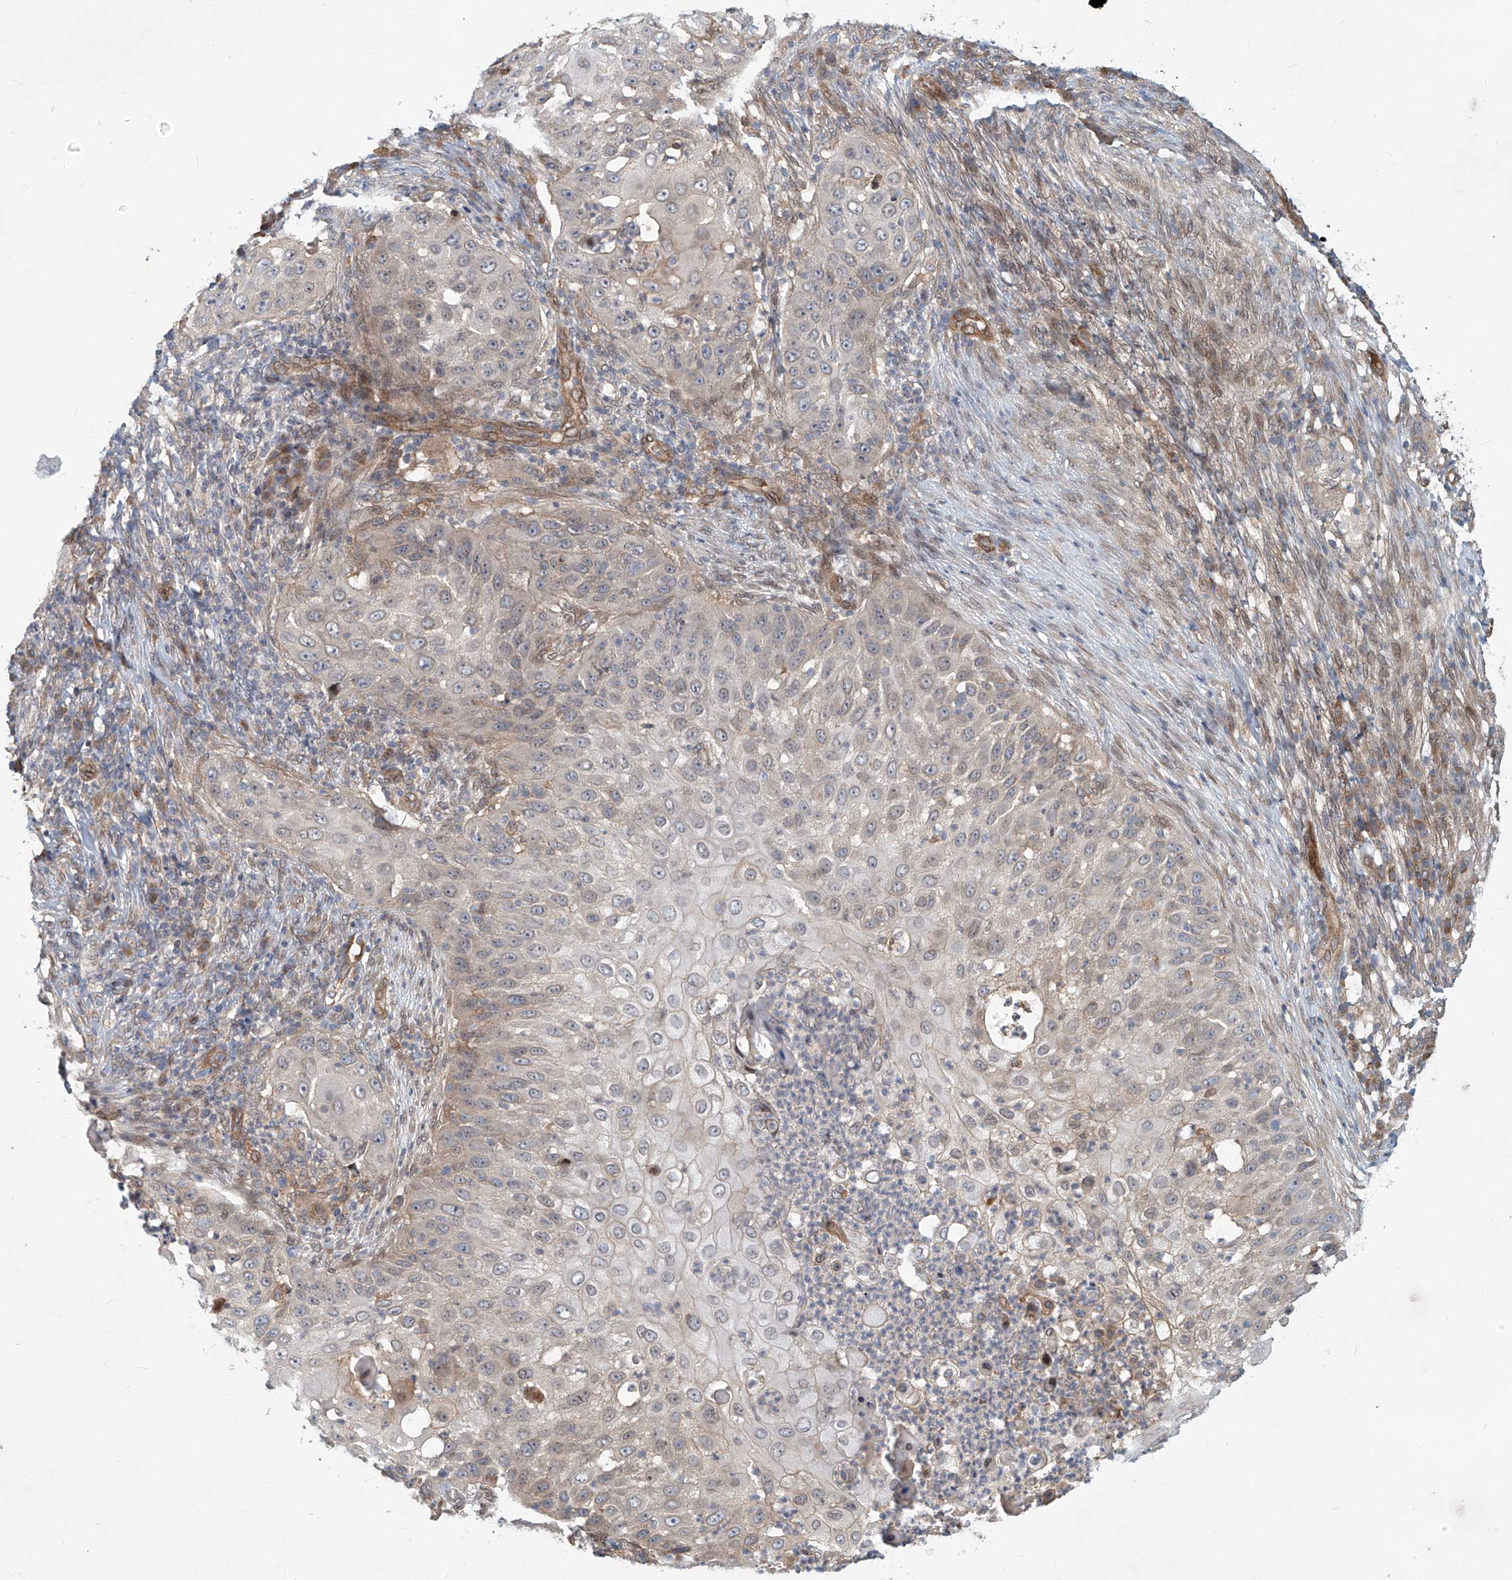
{"staining": {"intensity": "weak", "quantity": "<25%", "location": "cytoplasmic/membranous"}, "tissue": "skin cancer", "cell_type": "Tumor cells", "image_type": "cancer", "snomed": [{"axis": "morphology", "description": "Squamous cell carcinoma, NOS"}, {"axis": "topography", "description": "Skin"}], "caption": "This histopathology image is of skin squamous cell carcinoma stained with immunohistochemistry to label a protein in brown with the nuclei are counter-stained blue. There is no positivity in tumor cells.", "gene": "SASH1", "patient": {"sex": "female", "age": 44}}